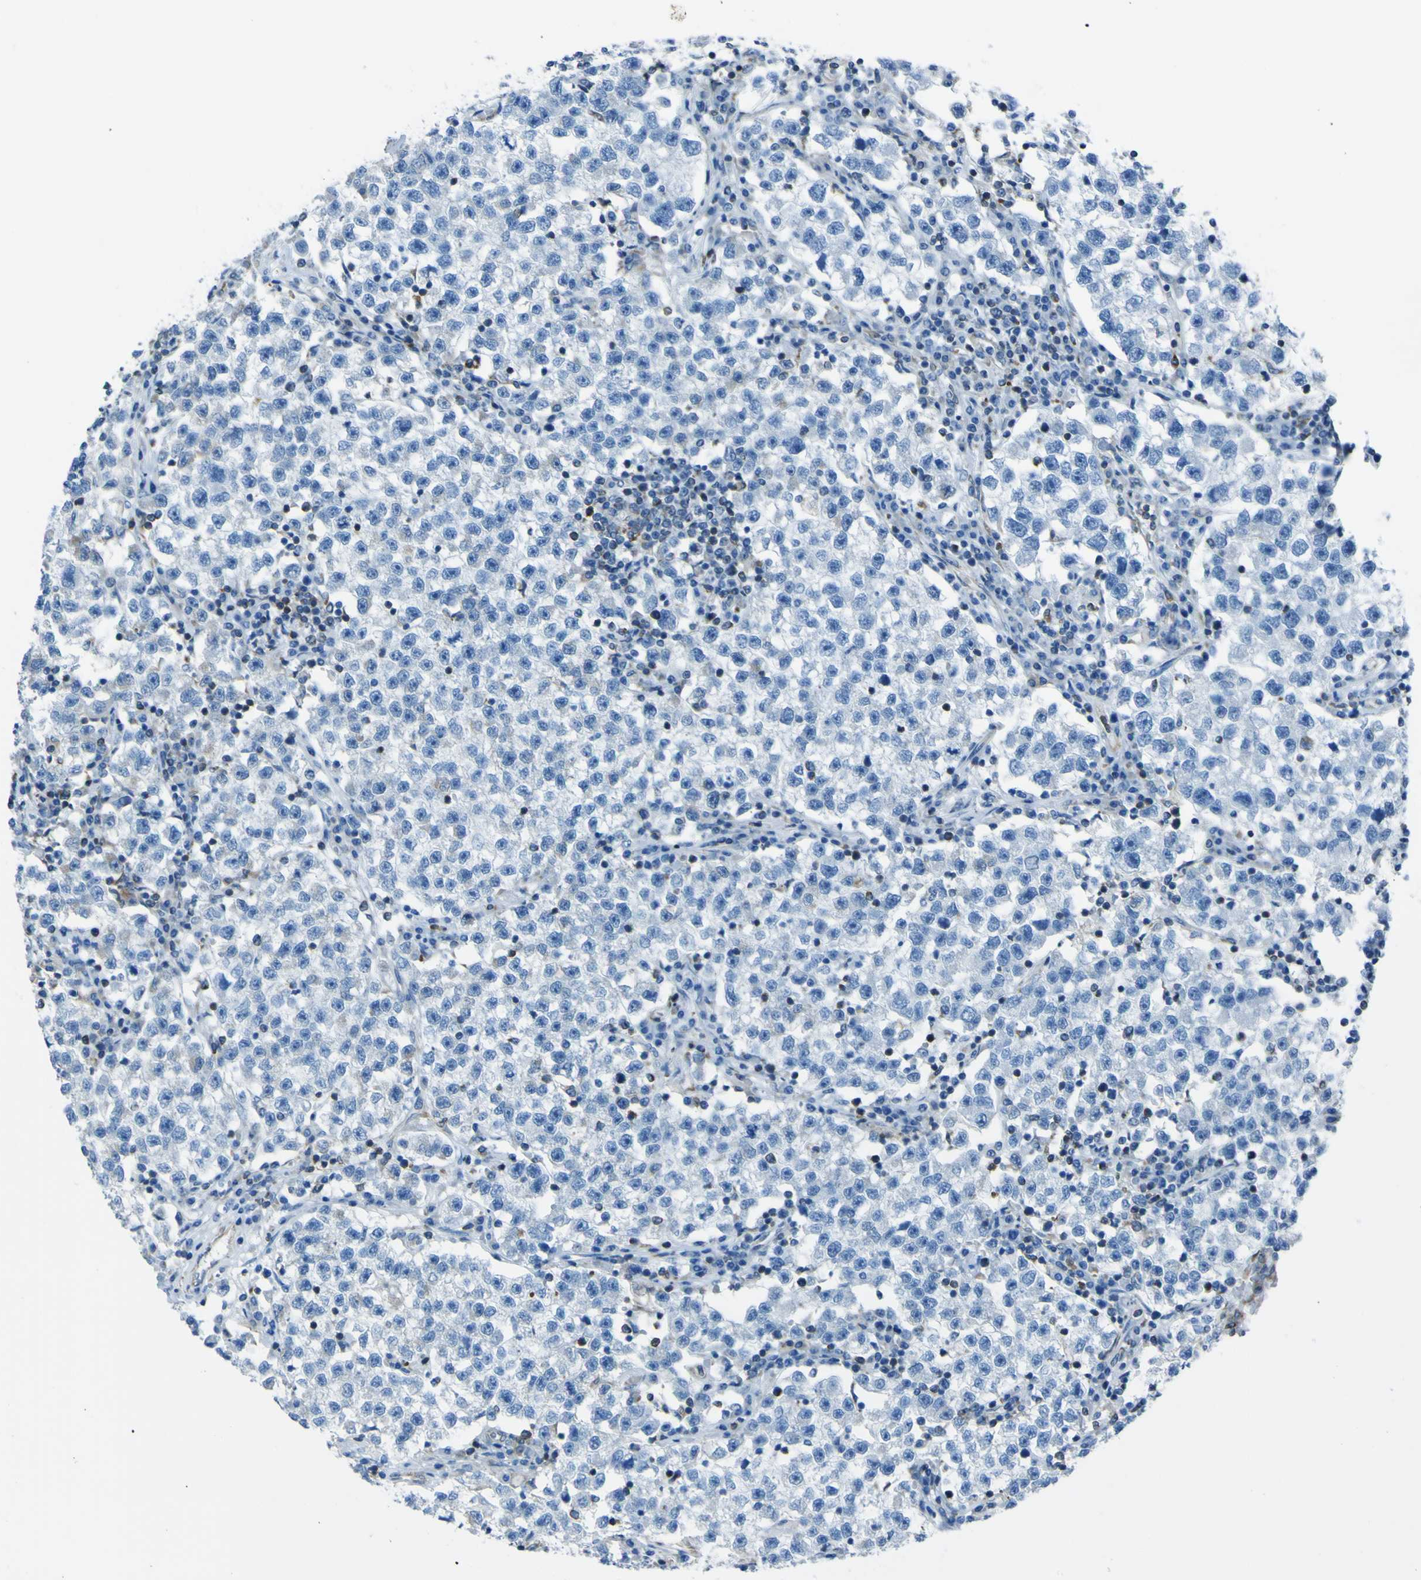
{"staining": {"intensity": "negative", "quantity": "none", "location": "none"}, "tissue": "testis cancer", "cell_type": "Tumor cells", "image_type": "cancer", "snomed": [{"axis": "morphology", "description": "Seminoma, NOS"}, {"axis": "topography", "description": "Testis"}], "caption": "This is an immunohistochemistry (IHC) micrograph of testis cancer. There is no expression in tumor cells.", "gene": "STIM1", "patient": {"sex": "male", "age": 22}}